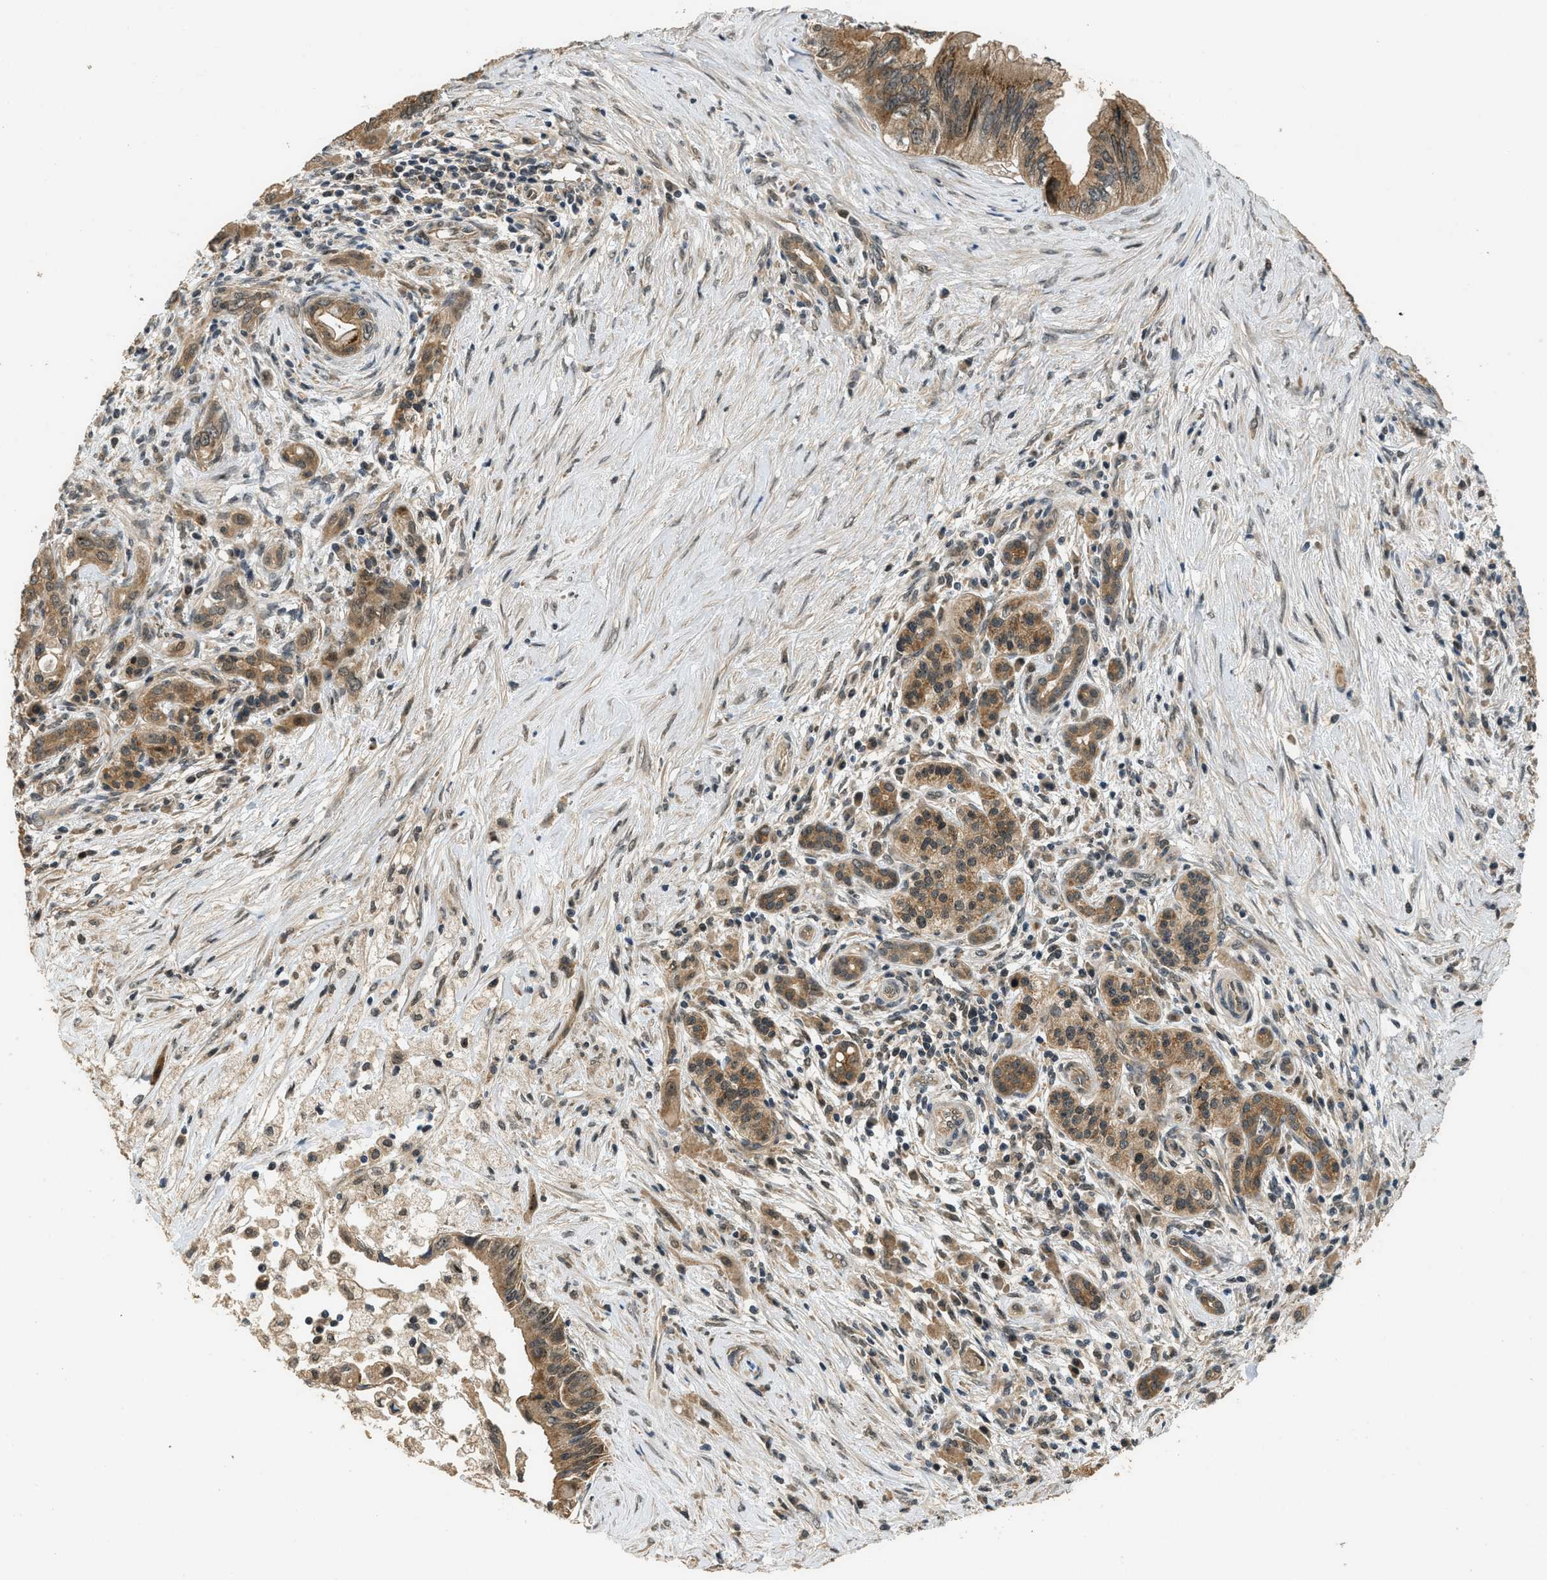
{"staining": {"intensity": "moderate", "quantity": ">75%", "location": "cytoplasmic/membranous"}, "tissue": "pancreatic cancer", "cell_type": "Tumor cells", "image_type": "cancer", "snomed": [{"axis": "morphology", "description": "Adenocarcinoma, NOS"}, {"axis": "topography", "description": "Pancreas"}], "caption": "High-power microscopy captured an IHC image of pancreatic adenocarcinoma, revealing moderate cytoplasmic/membranous expression in about >75% of tumor cells. Immunohistochemistry stains the protein in brown and the nuclei are stained blue.", "gene": "GET1", "patient": {"sex": "female", "age": 73}}